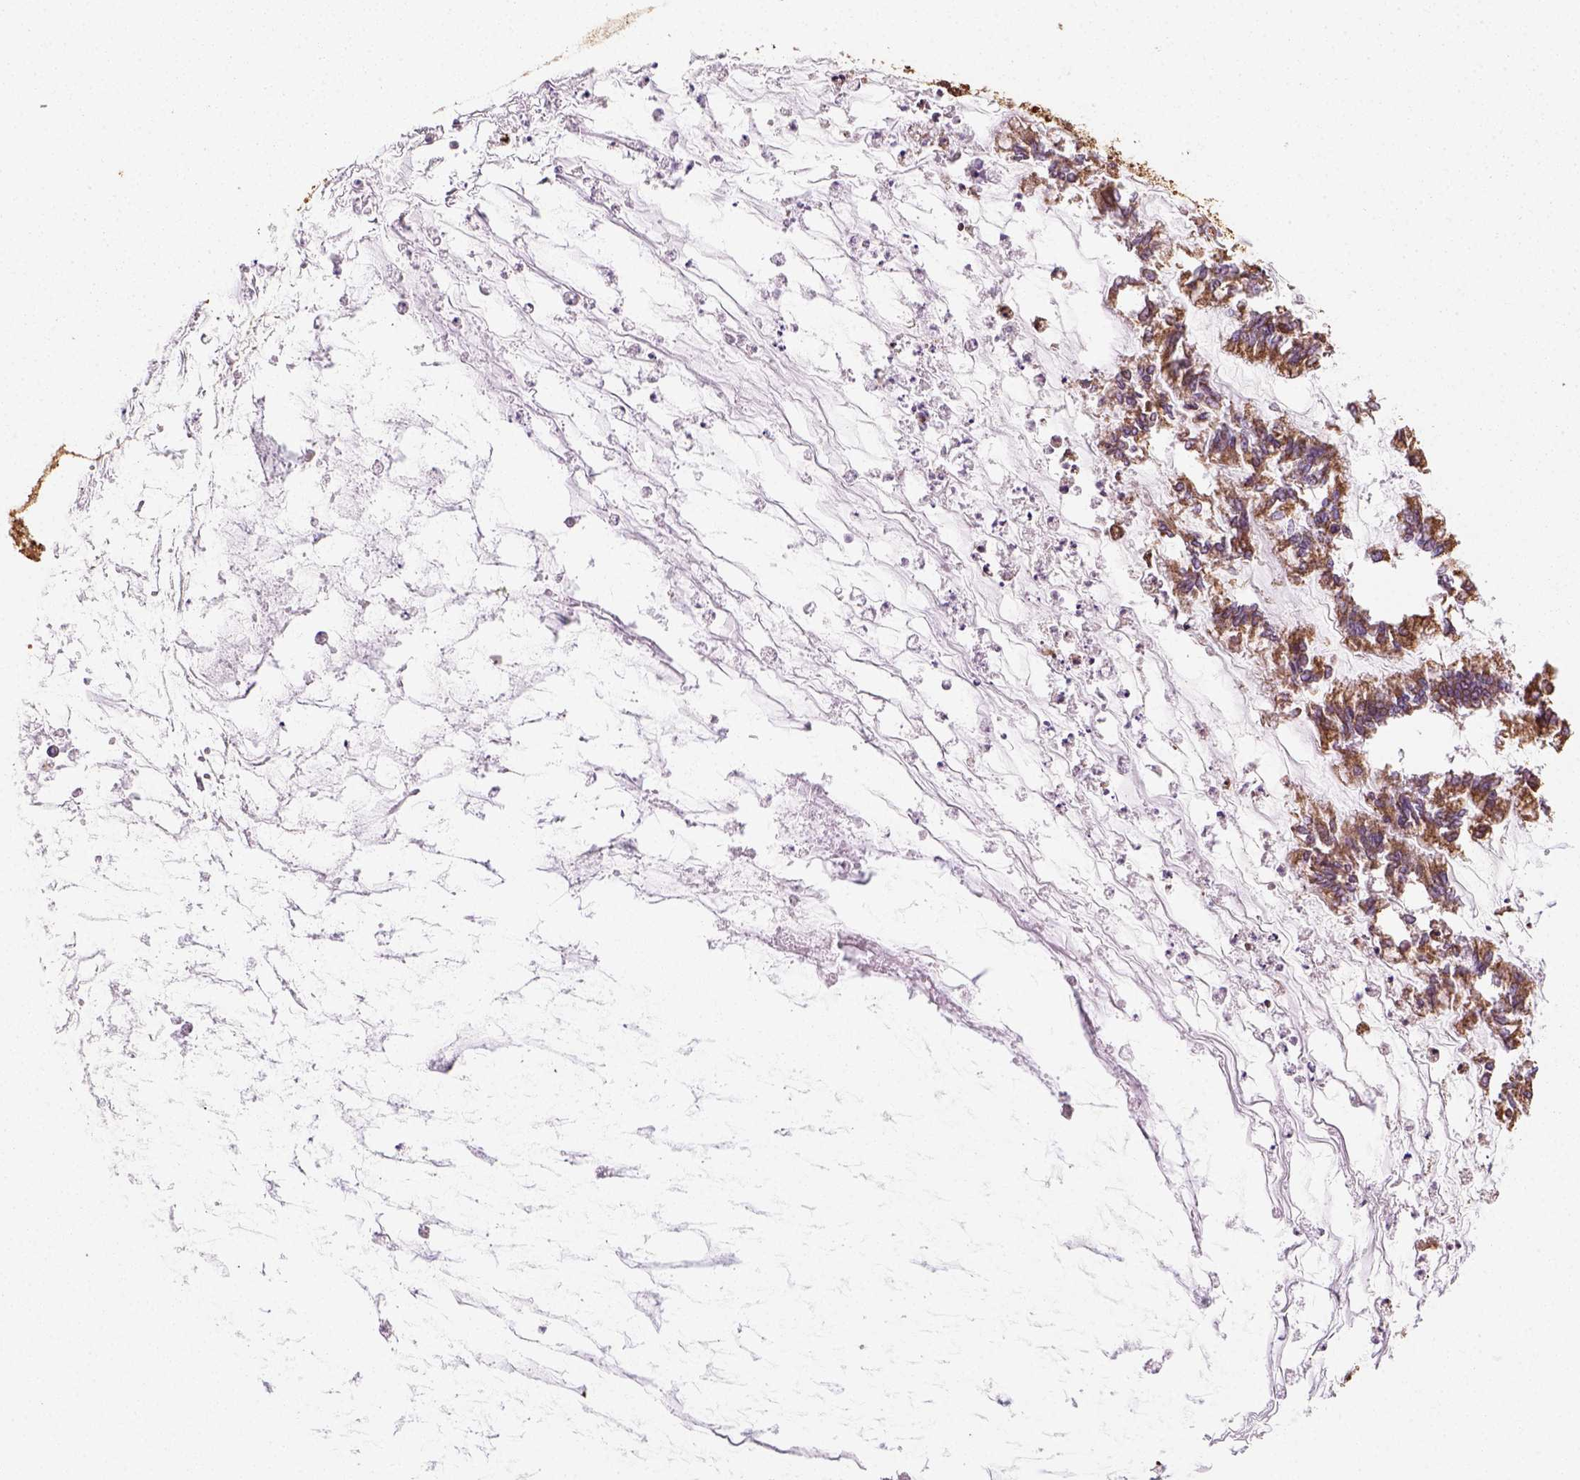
{"staining": {"intensity": "strong", "quantity": ">75%", "location": "cytoplasmic/membranous"}, "tissue": "ovarian cancer", "cell_type": "Tumor cells", "image_type": "cancer", "snomed": [{"axis": "morphology", "description": "Cystadenocarcinoma, mucinous, NOS"}, {"axis": "topography", "description": "Ovary"}], "caption": "Brown immunohistochemical staining in ovarian cancer (mucinous cystadenocarcinoma) shows strong cytoplasmic/membranous positivity in about >75% of tumor cells.", "gene": "MAPK8IP3", "patient": {"sex": "female", "age": 67}}